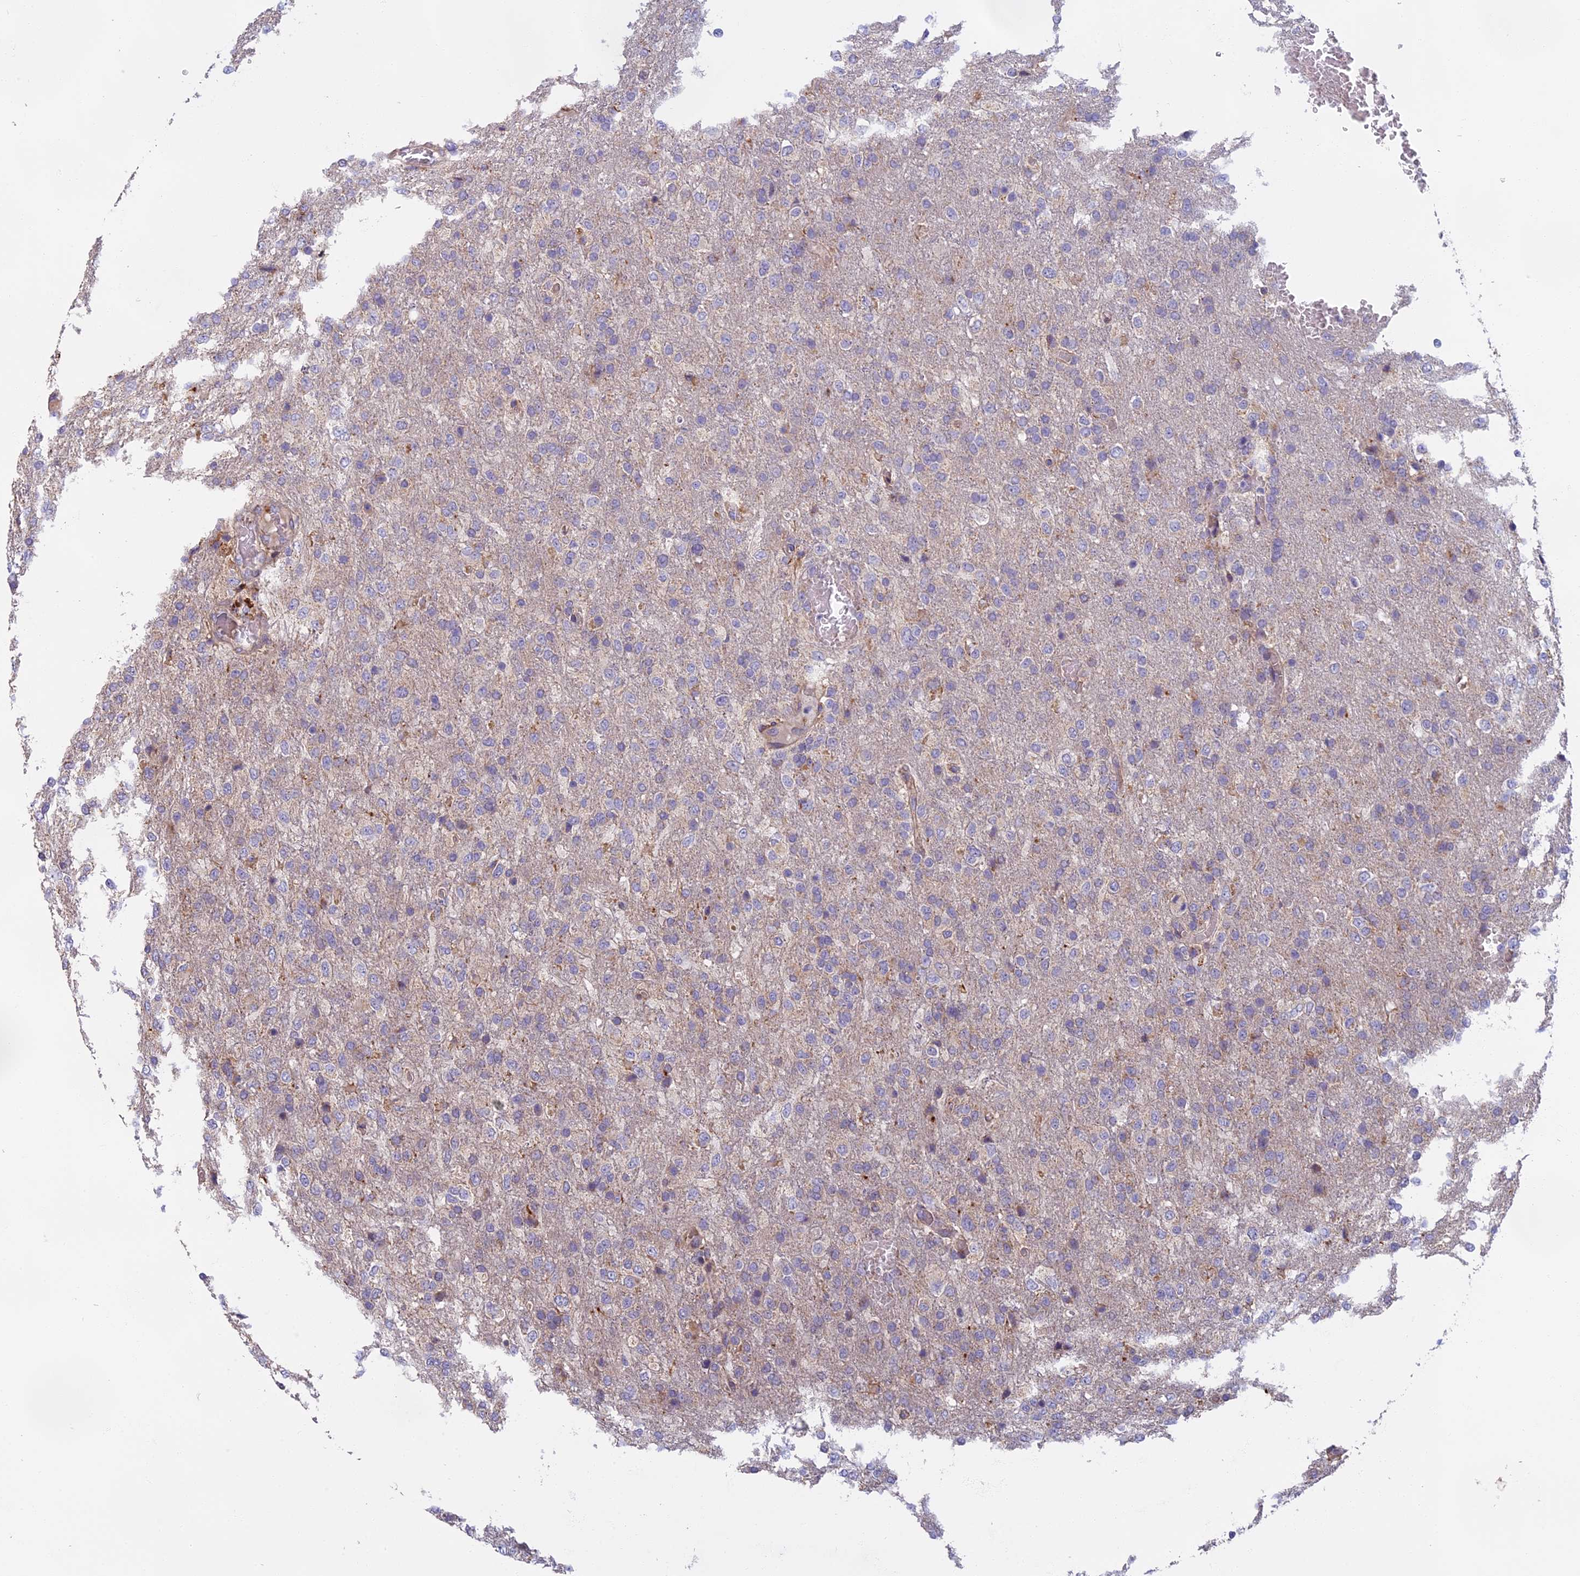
{"staining": {"intensity": "negative", "quantity": "none", "location": "none"}, "tissue": "glioma", "cell_type": "Tumor cells", "image_type": "cancer", "snomed": [{"axis": "morphology", "description": "Glioma, malignant, High grade"}, {"axis": "topography", "description": "Brain"}], "caption": "Tumor cells show no significant staining in glioma.", "gene": "EDAR", "patient": {"sex": "female", "age": 74}}